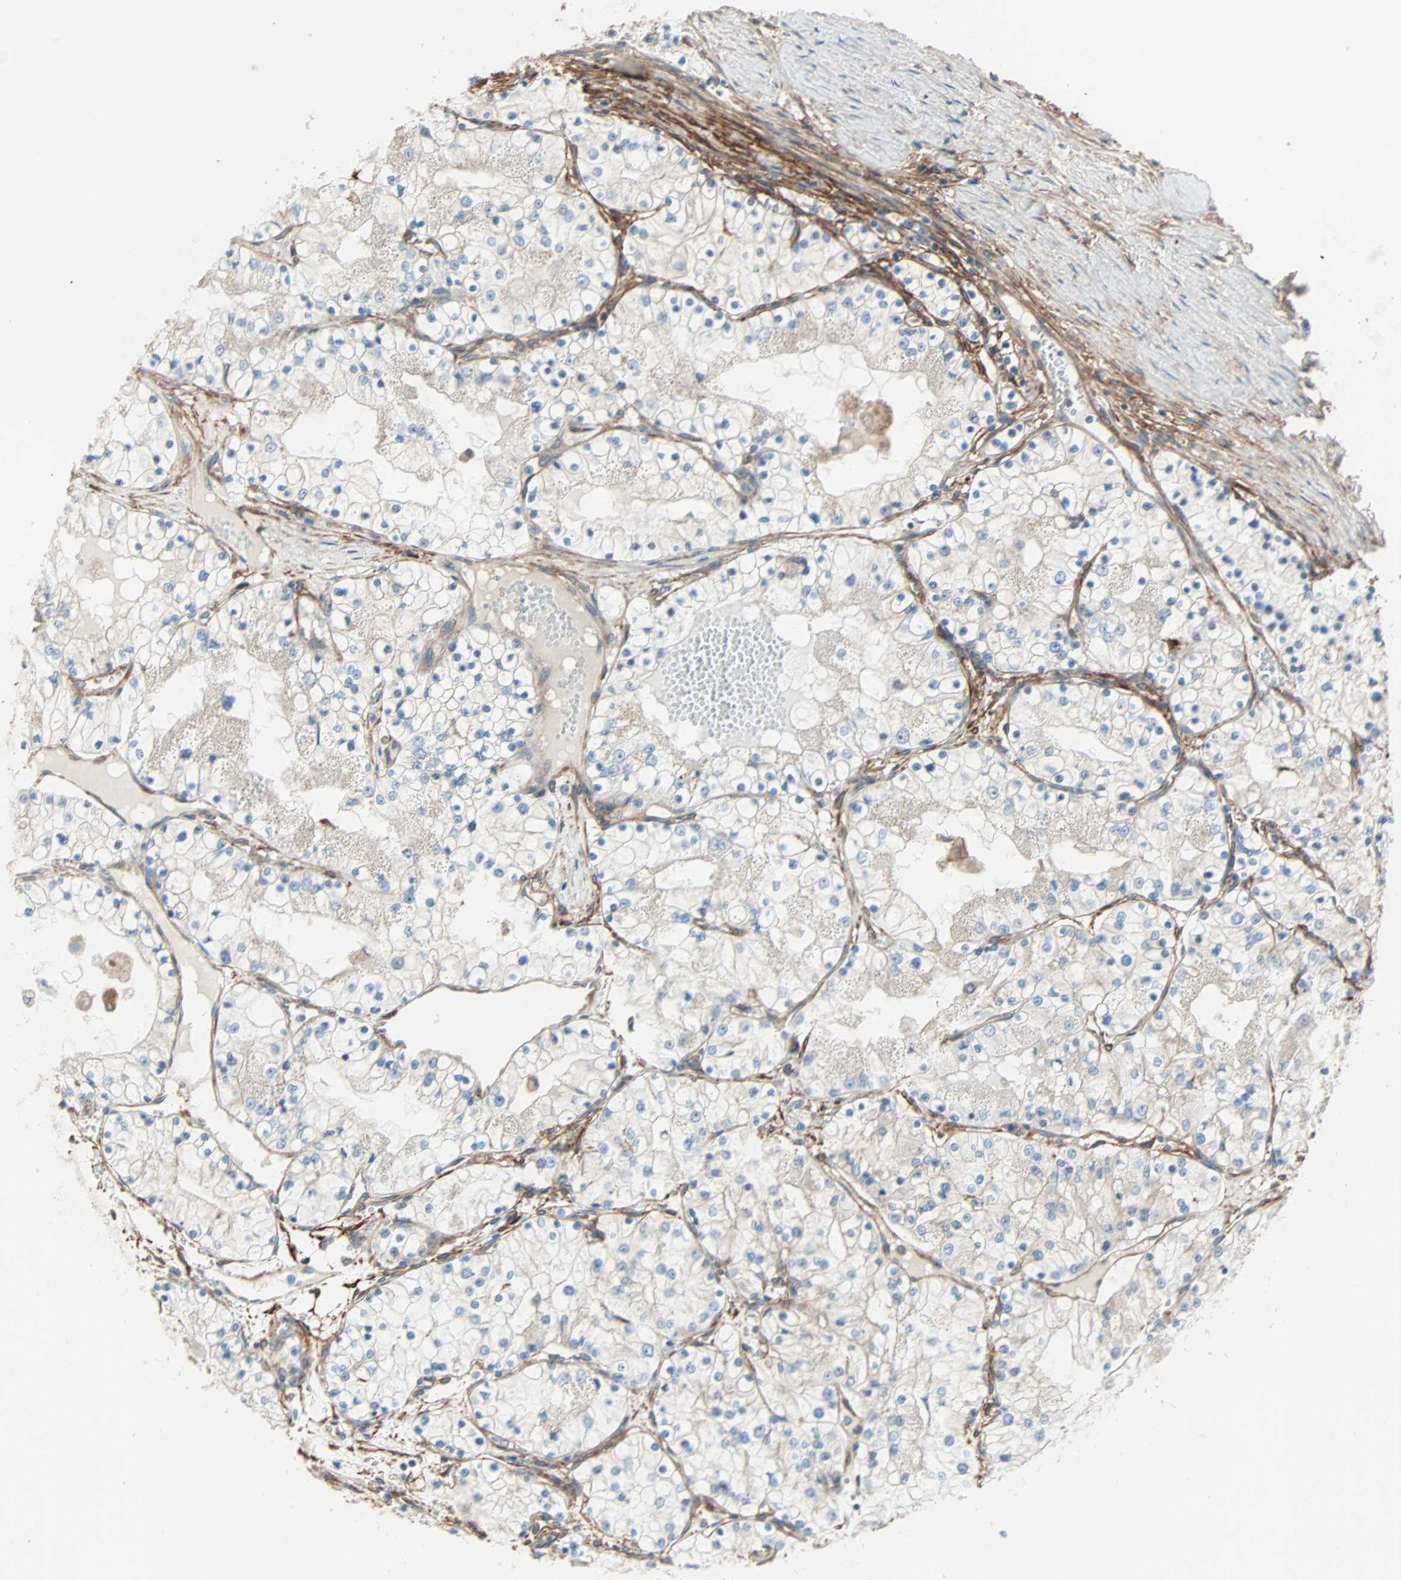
{"staining": {"intensity": "negative", "quantity": "none", "location": "none"}, "tissue": "renal cancer", "cell_type": "Tumor cells", "image_type": "cancer", "snomed": [{"axis": "morphology", "description": "Adenocarcinoma, NOS"}, {"axis": "topography", "description": "Kidney"}], "caption": "This photomicrograph is of adenocarcinoma (renal) stained with immunohistochemistry (IHC) to label a protein in brown with the nuclei are counter-stained blue. There is no positivity in tumor cells.", "gene": "EPB41L2", "patient": {"sex": "male", "age": 68}}